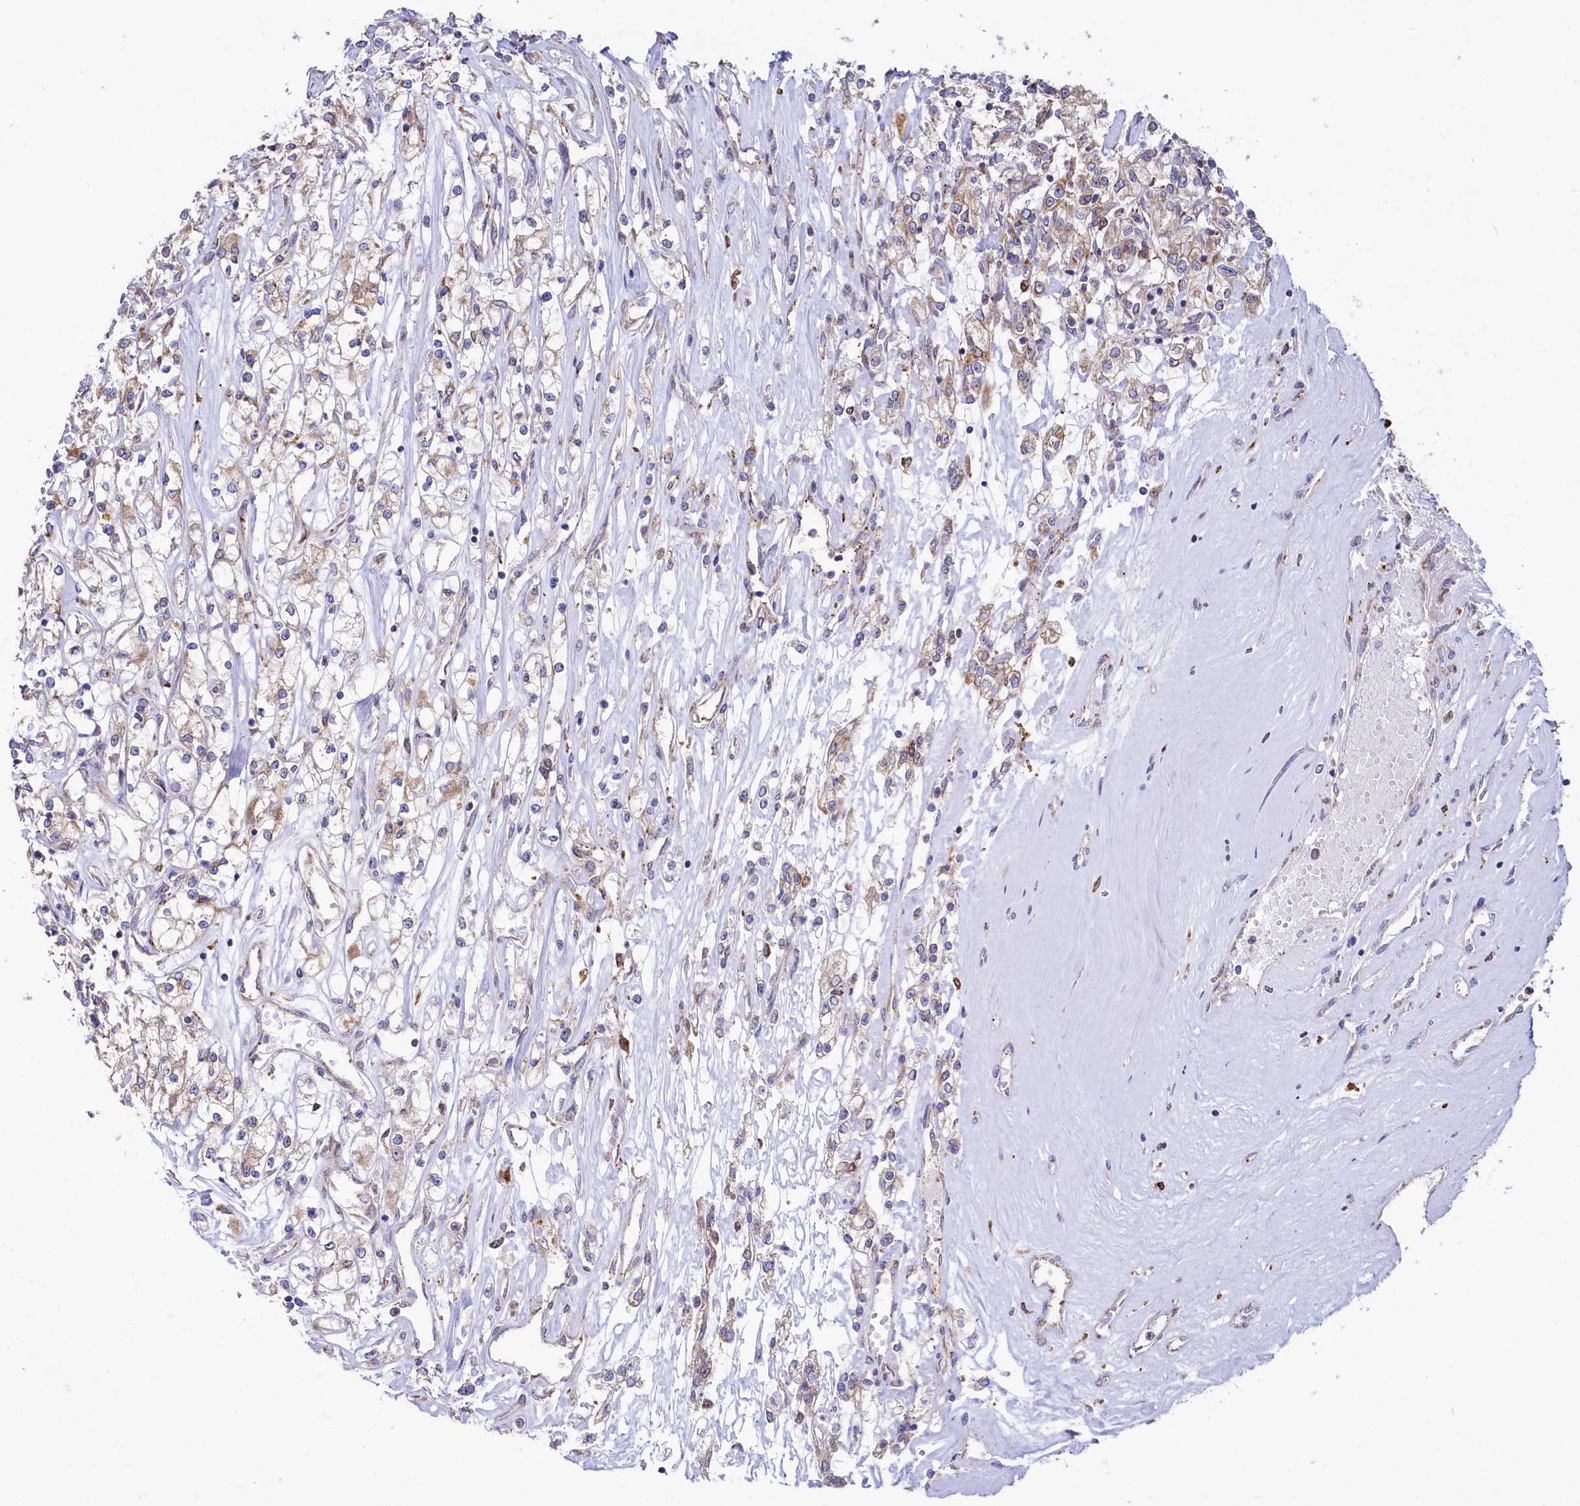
{"staining": {"intensity": "weak", "quantity": "25%-75%", "location": "cytoplasmic/membranous"}, "tissue": "renal cancer", "cell_type": "Tumor cells", "image_type": "cancer", "snomed": [{"axis": "morphology", "description": "Adenocarcinoma, NOS"}, {"axis": "topography", "description": "Kidney"}], "caption": "Protein positivity by IHC demonstrates weak cytoplasmic/membranous staining in approximately 25%-75% of tumor cells in renal adenocarcinoma.", "gene": "CHID1", "patient": {"sex": "female", "age": 59}}